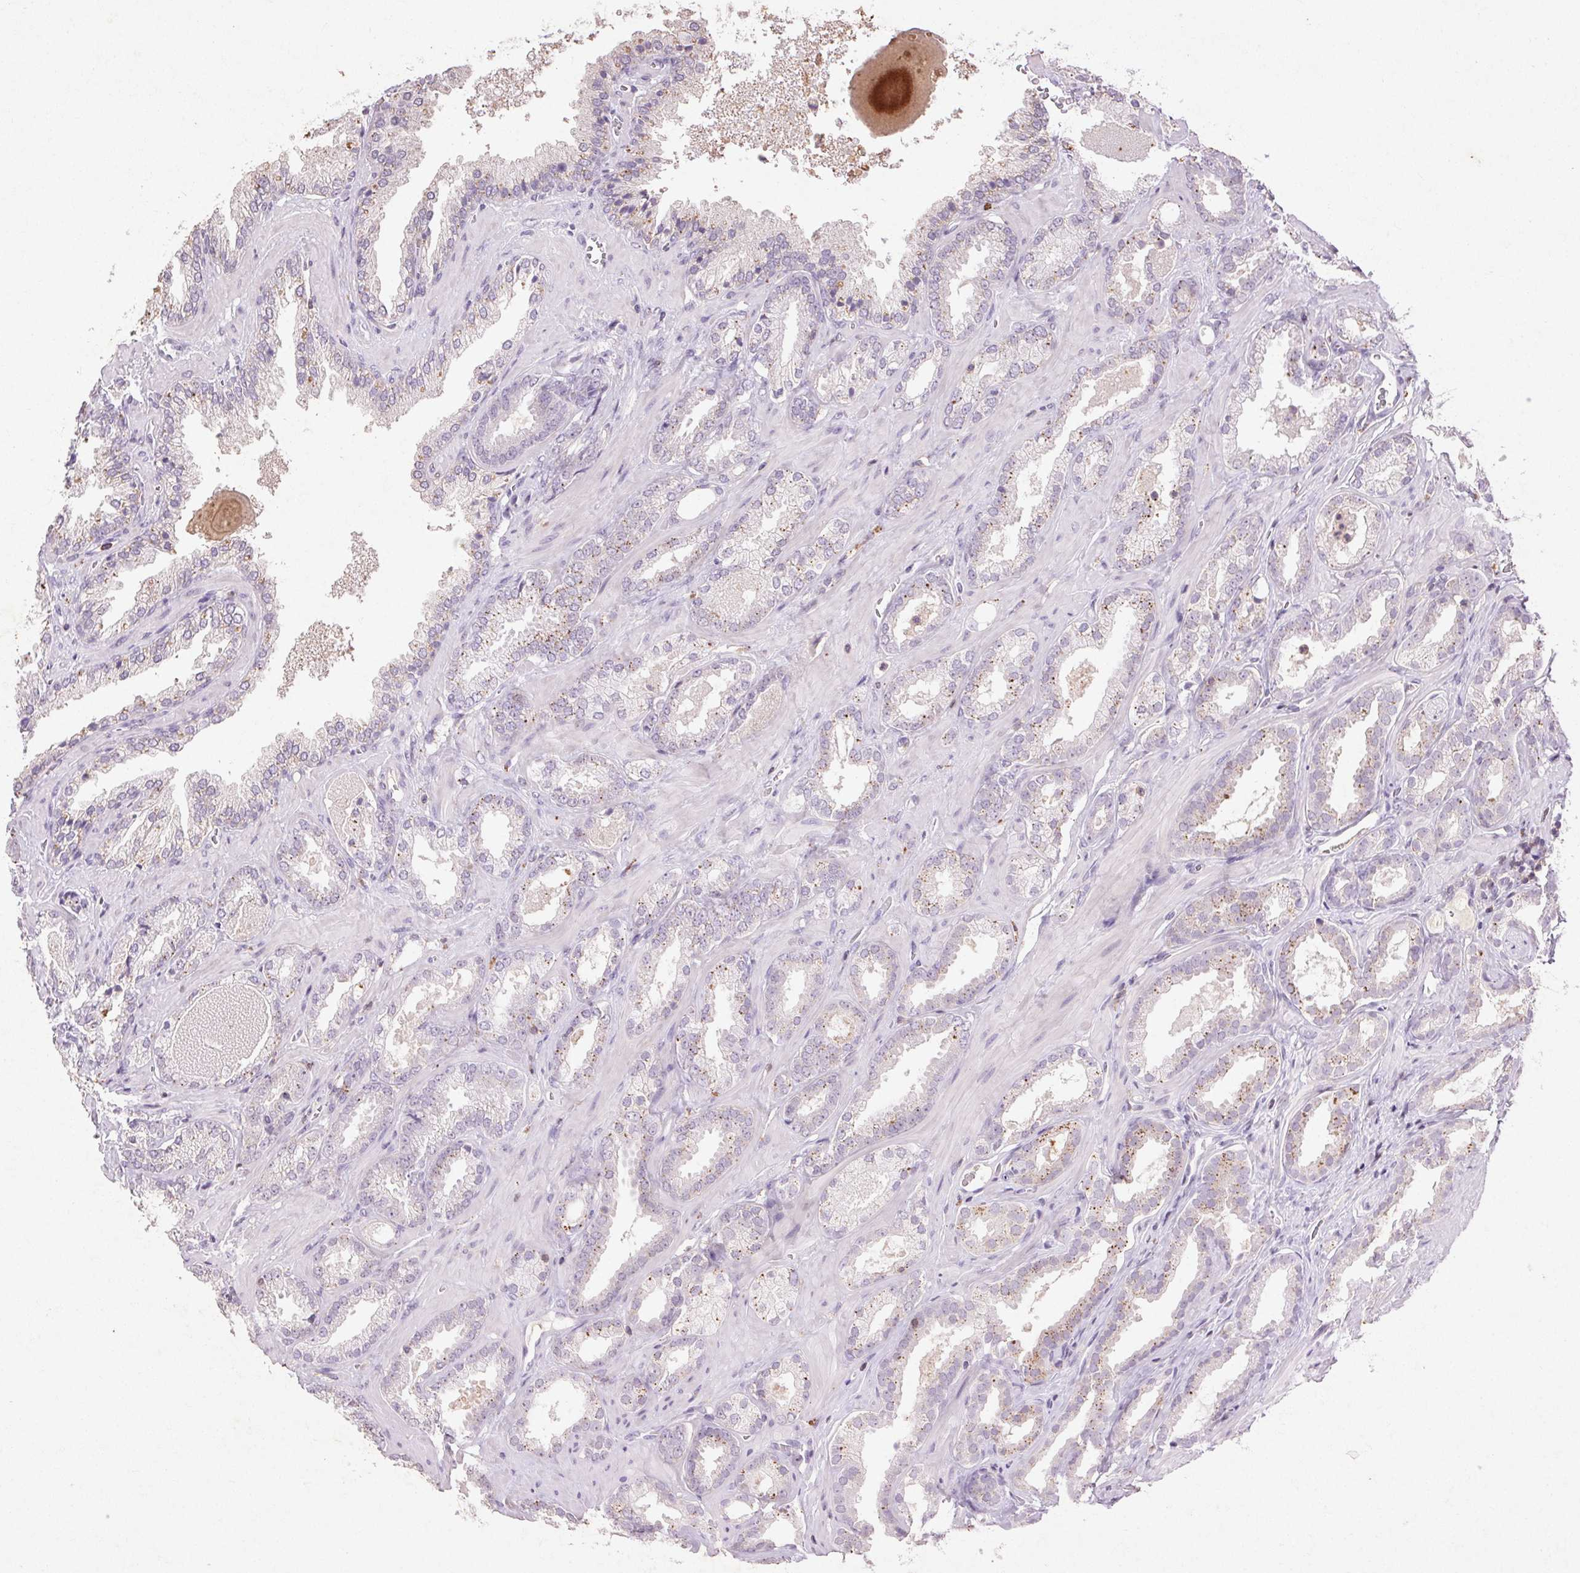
{"staining": {"intensity": "weak", "quantity": "<25%", "location": "cytoplasmic/membranous"}, "tissue": "prostate cancer", "cell_type": "Tumor cells", "image_type": "cancer", "snomed": [{"axis": "morphology", "description": "Adenocarcinoma, Low grade"}, {"axis": "topography", "description": "Prostate"}], "caption": "High magnification brightfield microscopy of prostate cancer stained with DAB (3,3'-diaminobenzidine) (brown) and counterstained with hematoxylin (blue): tumor cells show no significant positivity.", "gene": "FNDC7", "patient": {"sex": "male", "age": 62}}